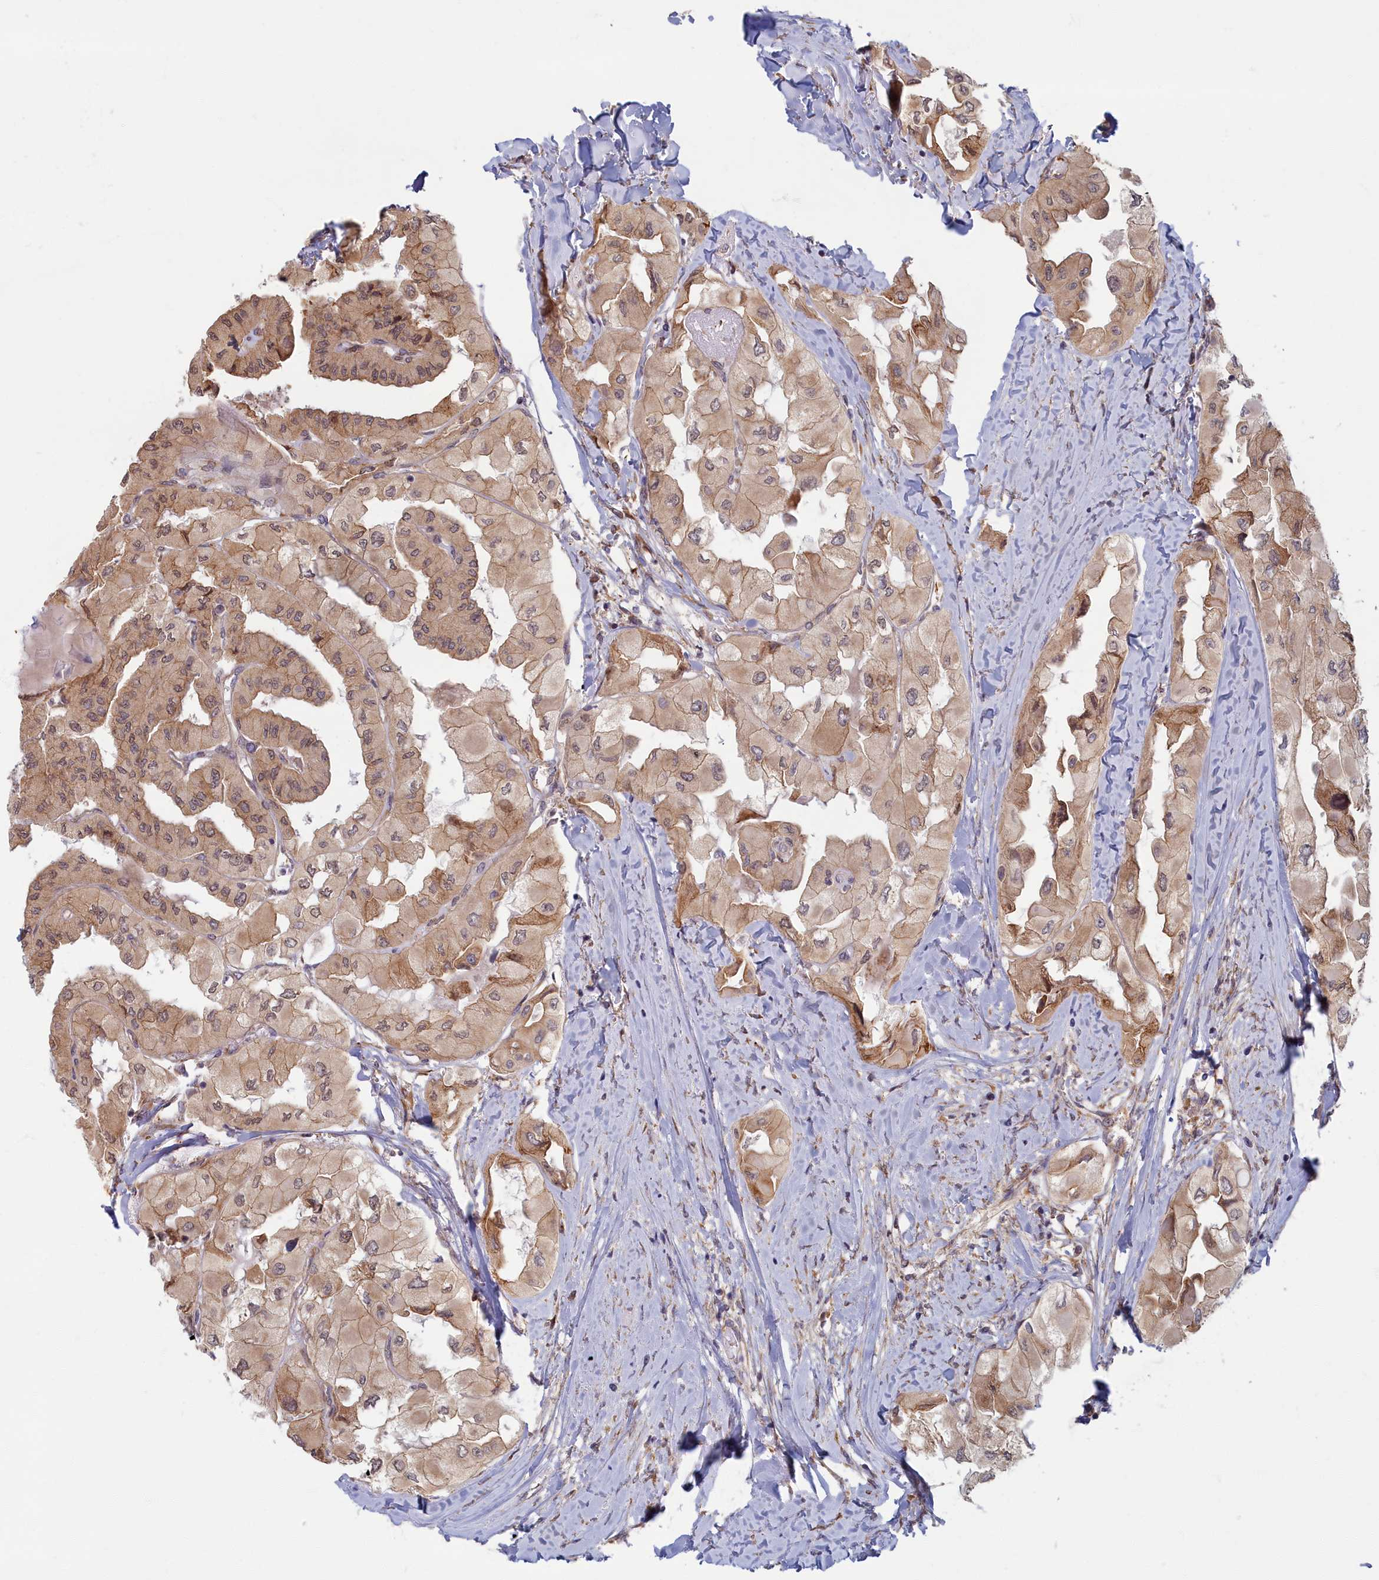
{"staining": {"intensity": "moderate", "quantity": ">75%", "location": "cytoplasmic/membranous,nuclear"}, "tissue": "thyroid cancer", "cell_type": "Tumor cells", "image_type": "cancer", "snomed": [{"axis": "morphology", "description": "Normal tissue, NOS"}, {"axis": "morphology", "description": "Papillary adenocarcinoma, NOS"}, {"axis": "topography", "description": "Thyroid gland"}], "caption": "Protein expression analysis of papillary adenocarcinoma (thyroid) exhibits moderate cytoplasmic/membranous and nuclear staining in approximately >75% of tumor cells.", "gene": "MAK16", "patient": {"sex": "female", "age": 59}}